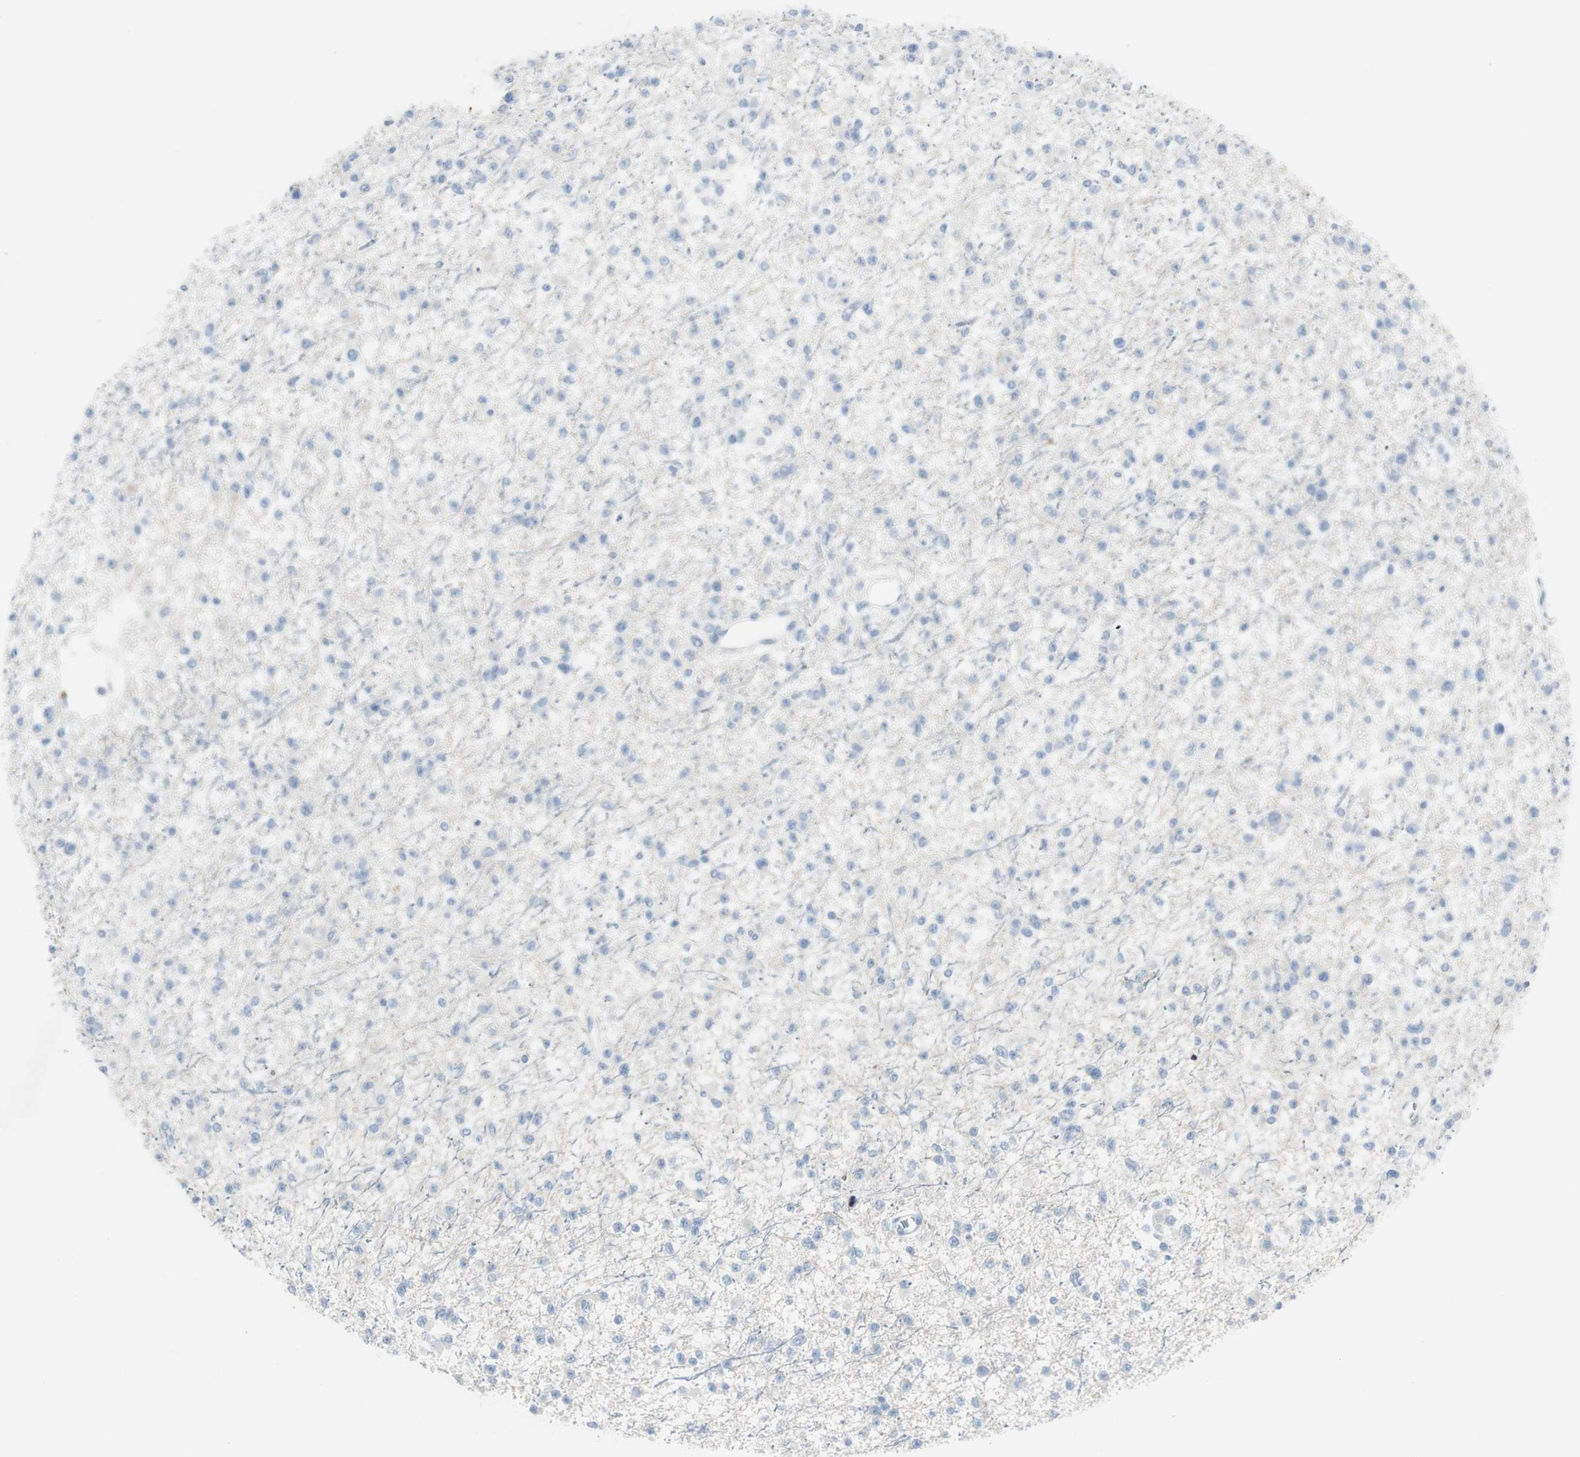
{"staining": {"intensity": "negative", "quantity": "none", "location": "none"}, "tissue": "glioma", "cell_type": "Tumor cells", "image_type": "cancer", "snomed": [{"axis": "morphology", "description": "Glioma, malignant, Low grade"}, {"axis": "topography", "description": "Brain"}], "caption": "This is a micrograph of IHC staining of low-grade glioma (malignant), which shows no staining in tumor cells.", "gene": "CACNA2D1", "patient": {"sex": "female", "age": 22}}